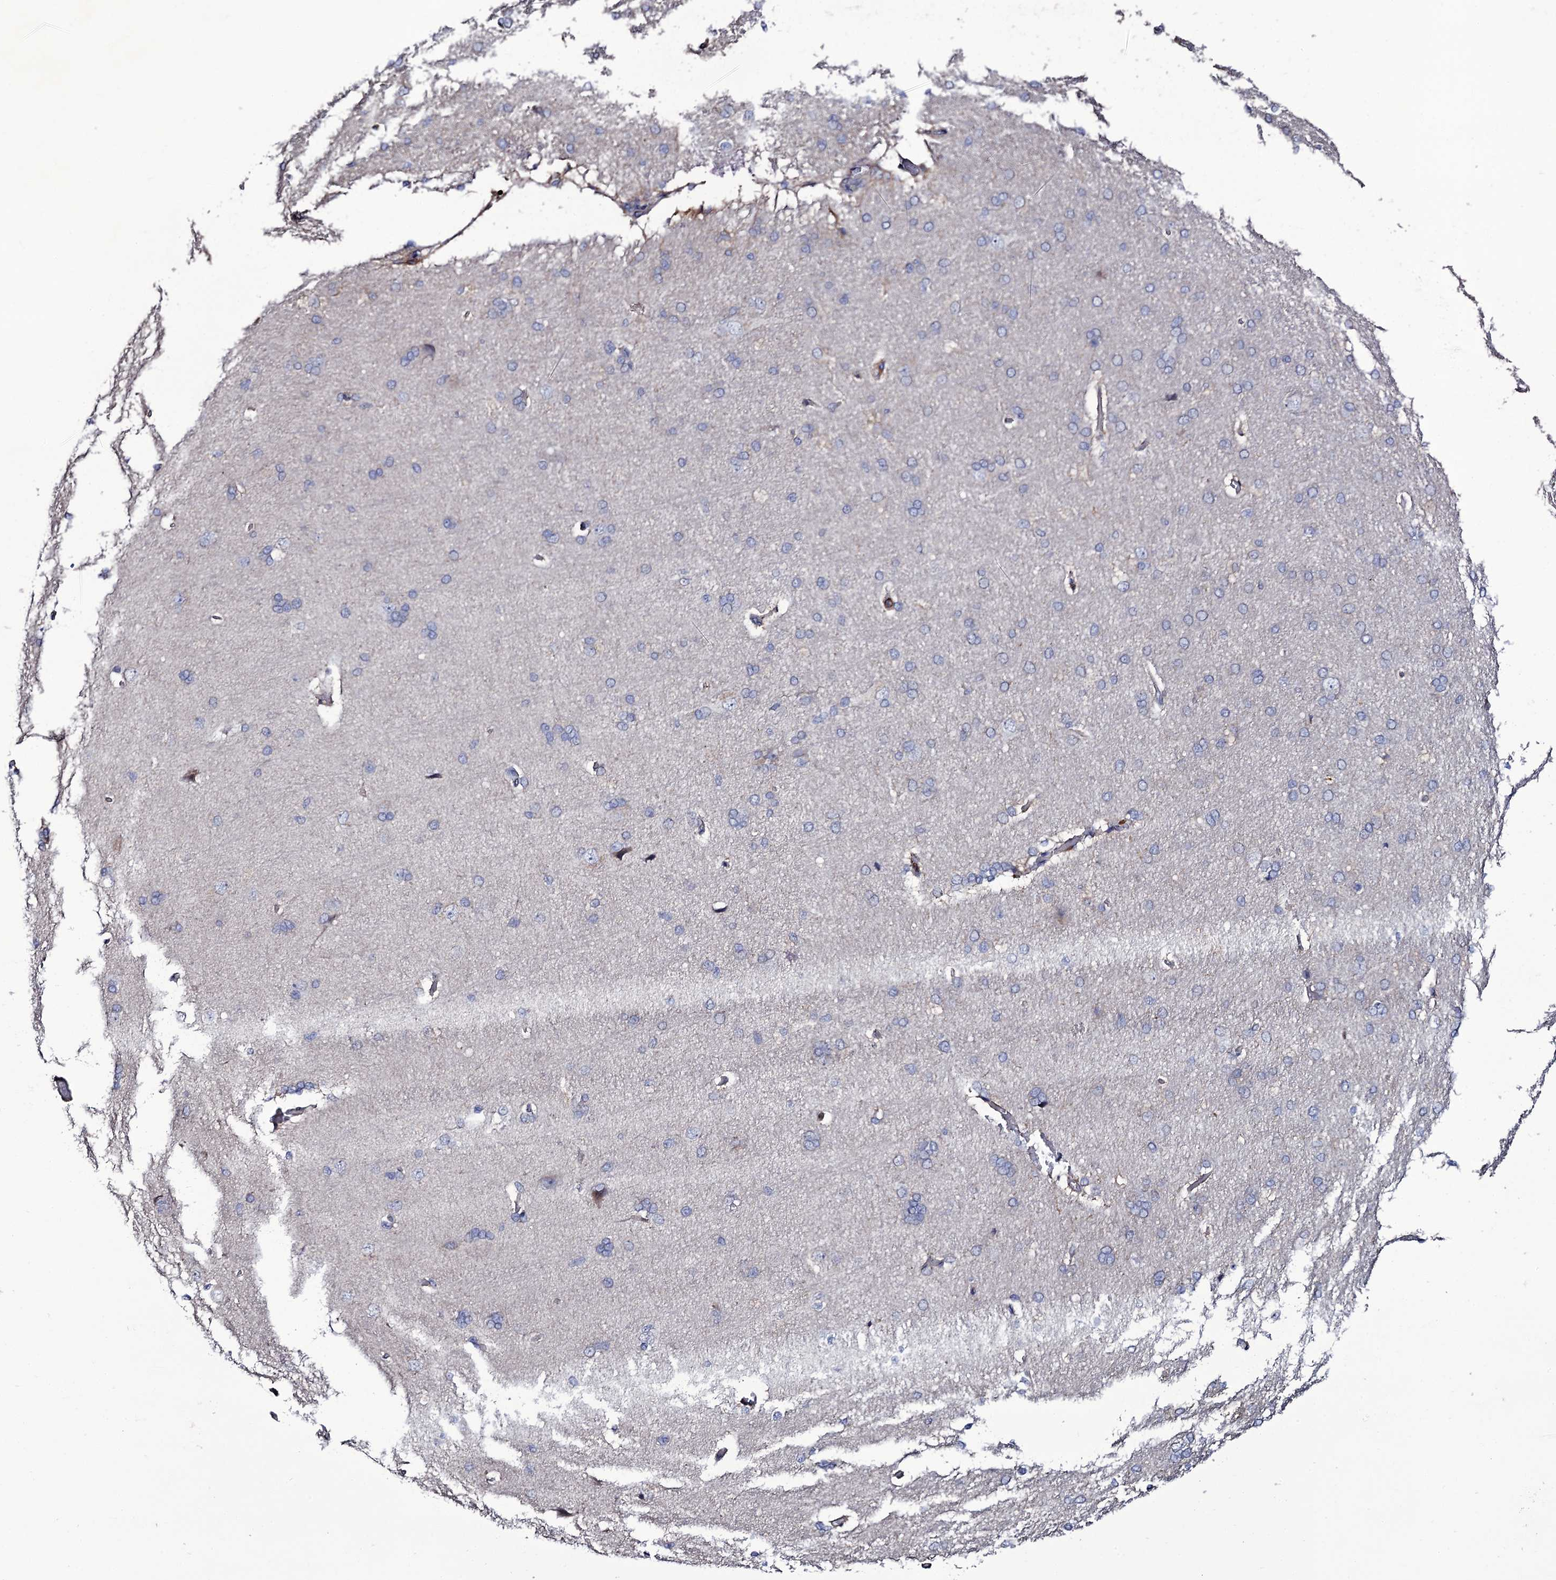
{"staining": {"intensity": "negative", "quantity": "none", "location": "none"}, "tissue": "cerebral cortex", "cell_type": "Endothelial cells", "image_type": "normal", "snomed": [{"axis": "morphology", "description": "Normal tissue, NOS"}, {"axis": "topography", "description": "Cerebral cortex"}], "caption": "Histopathology image shows no significant protein expression in endothelial cells of normal cerebral cortex. The staining was performed using DAB to visualize the protein expression in brown, while the nuclei were stained in blue with hematoxylin (Magnification: 20x).", "gene": "TTC23", "patient": {"sex": "male", "age": 62}}